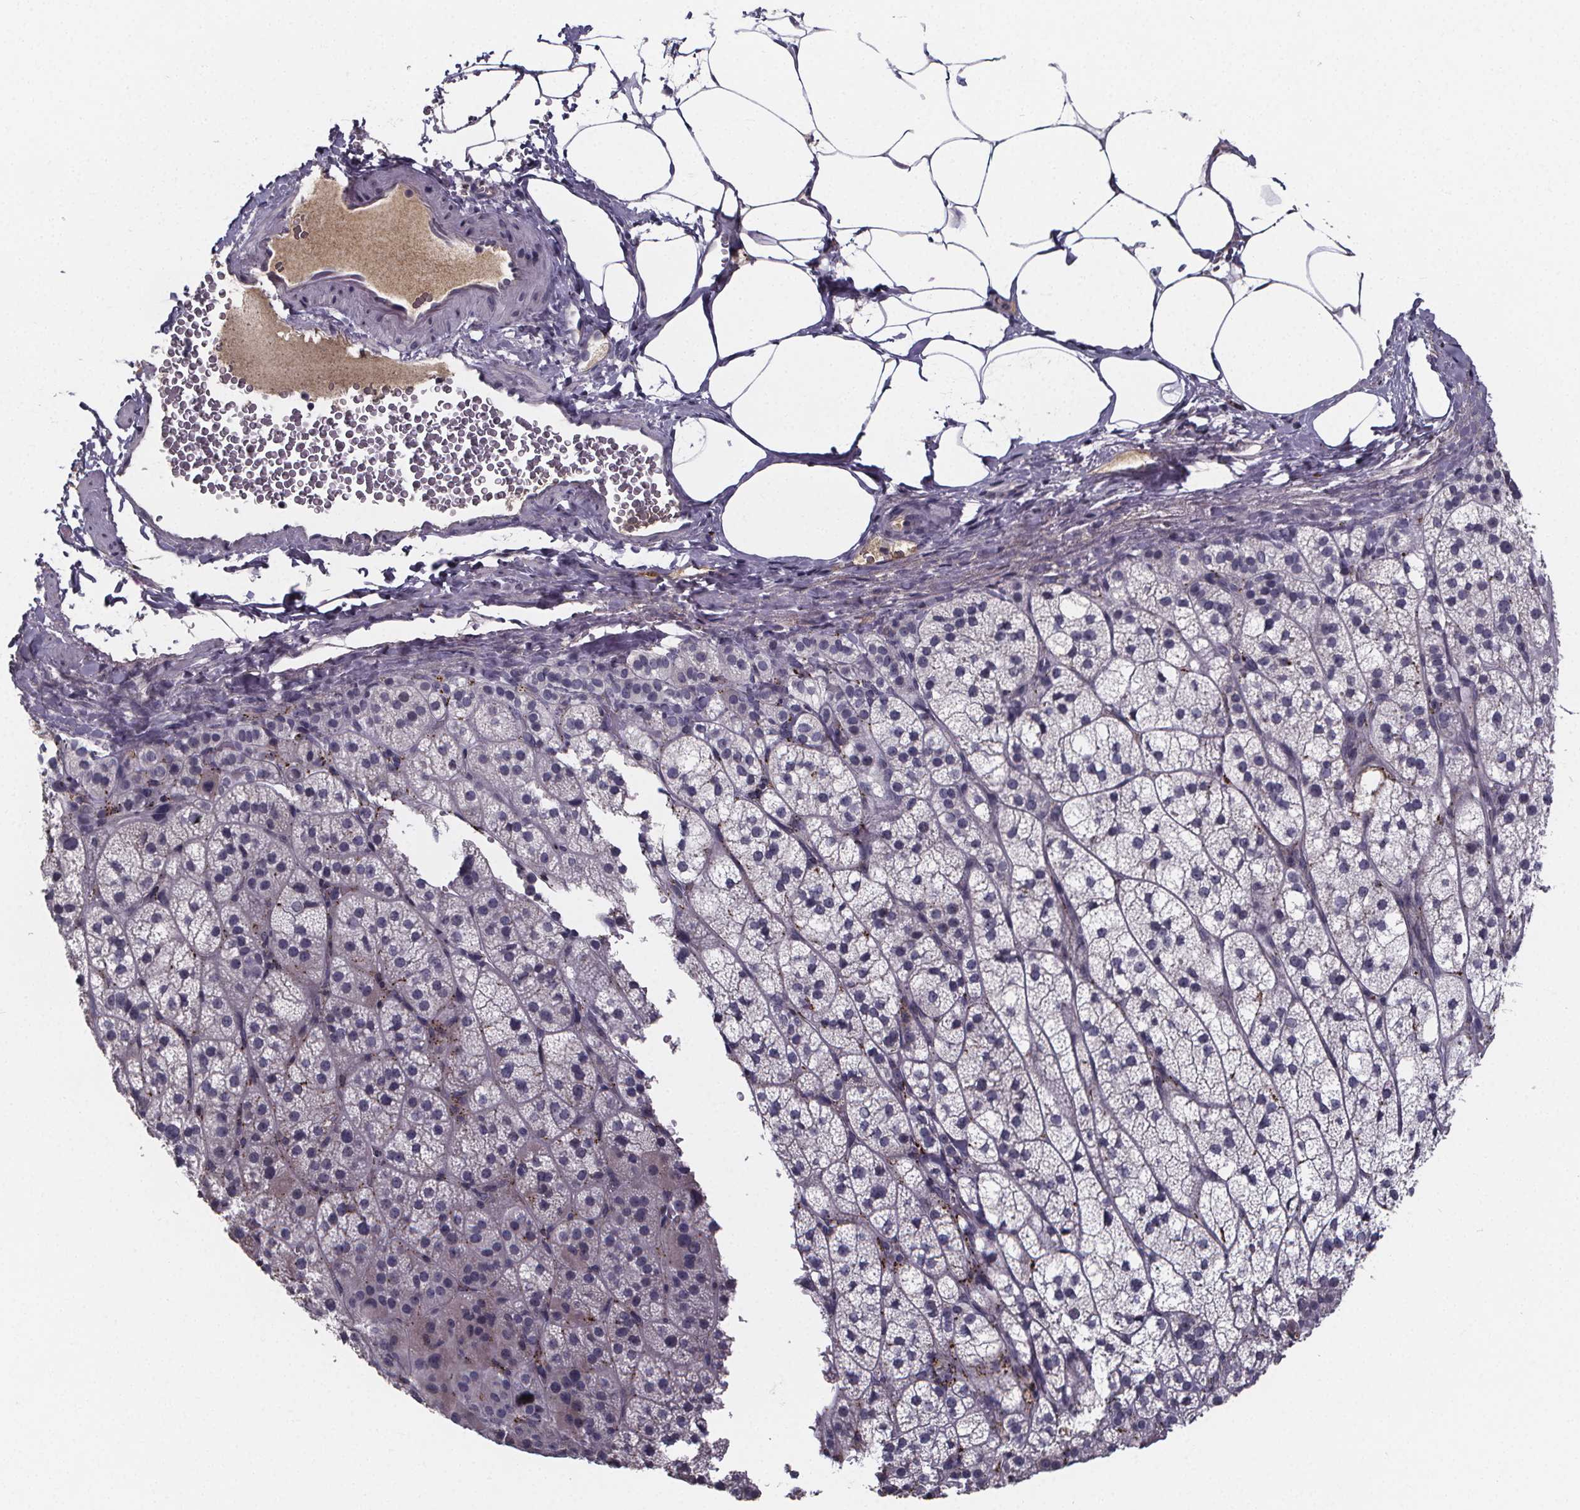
{"staining": {"intensity": "negative", "quantity": "none", "location": "none"}, "tissue": "adrenal gland", "cell_type": "Glandular cells", "image_type": "normal", "snomed": [{"axis": "morphology", "description": "Normal tissue, NOS"}, {"axis": "topography", "description": "Adrenal gland"}], "caption": "Protein analysis of normal adrenal gland shows no significant positivity in glandular cells. The staining is performed using DAB brown chromogen with nuclei counter-stained in using hematoxylin.", "gene": "AGT", "patient": {"sex": "female", "age": 60}}